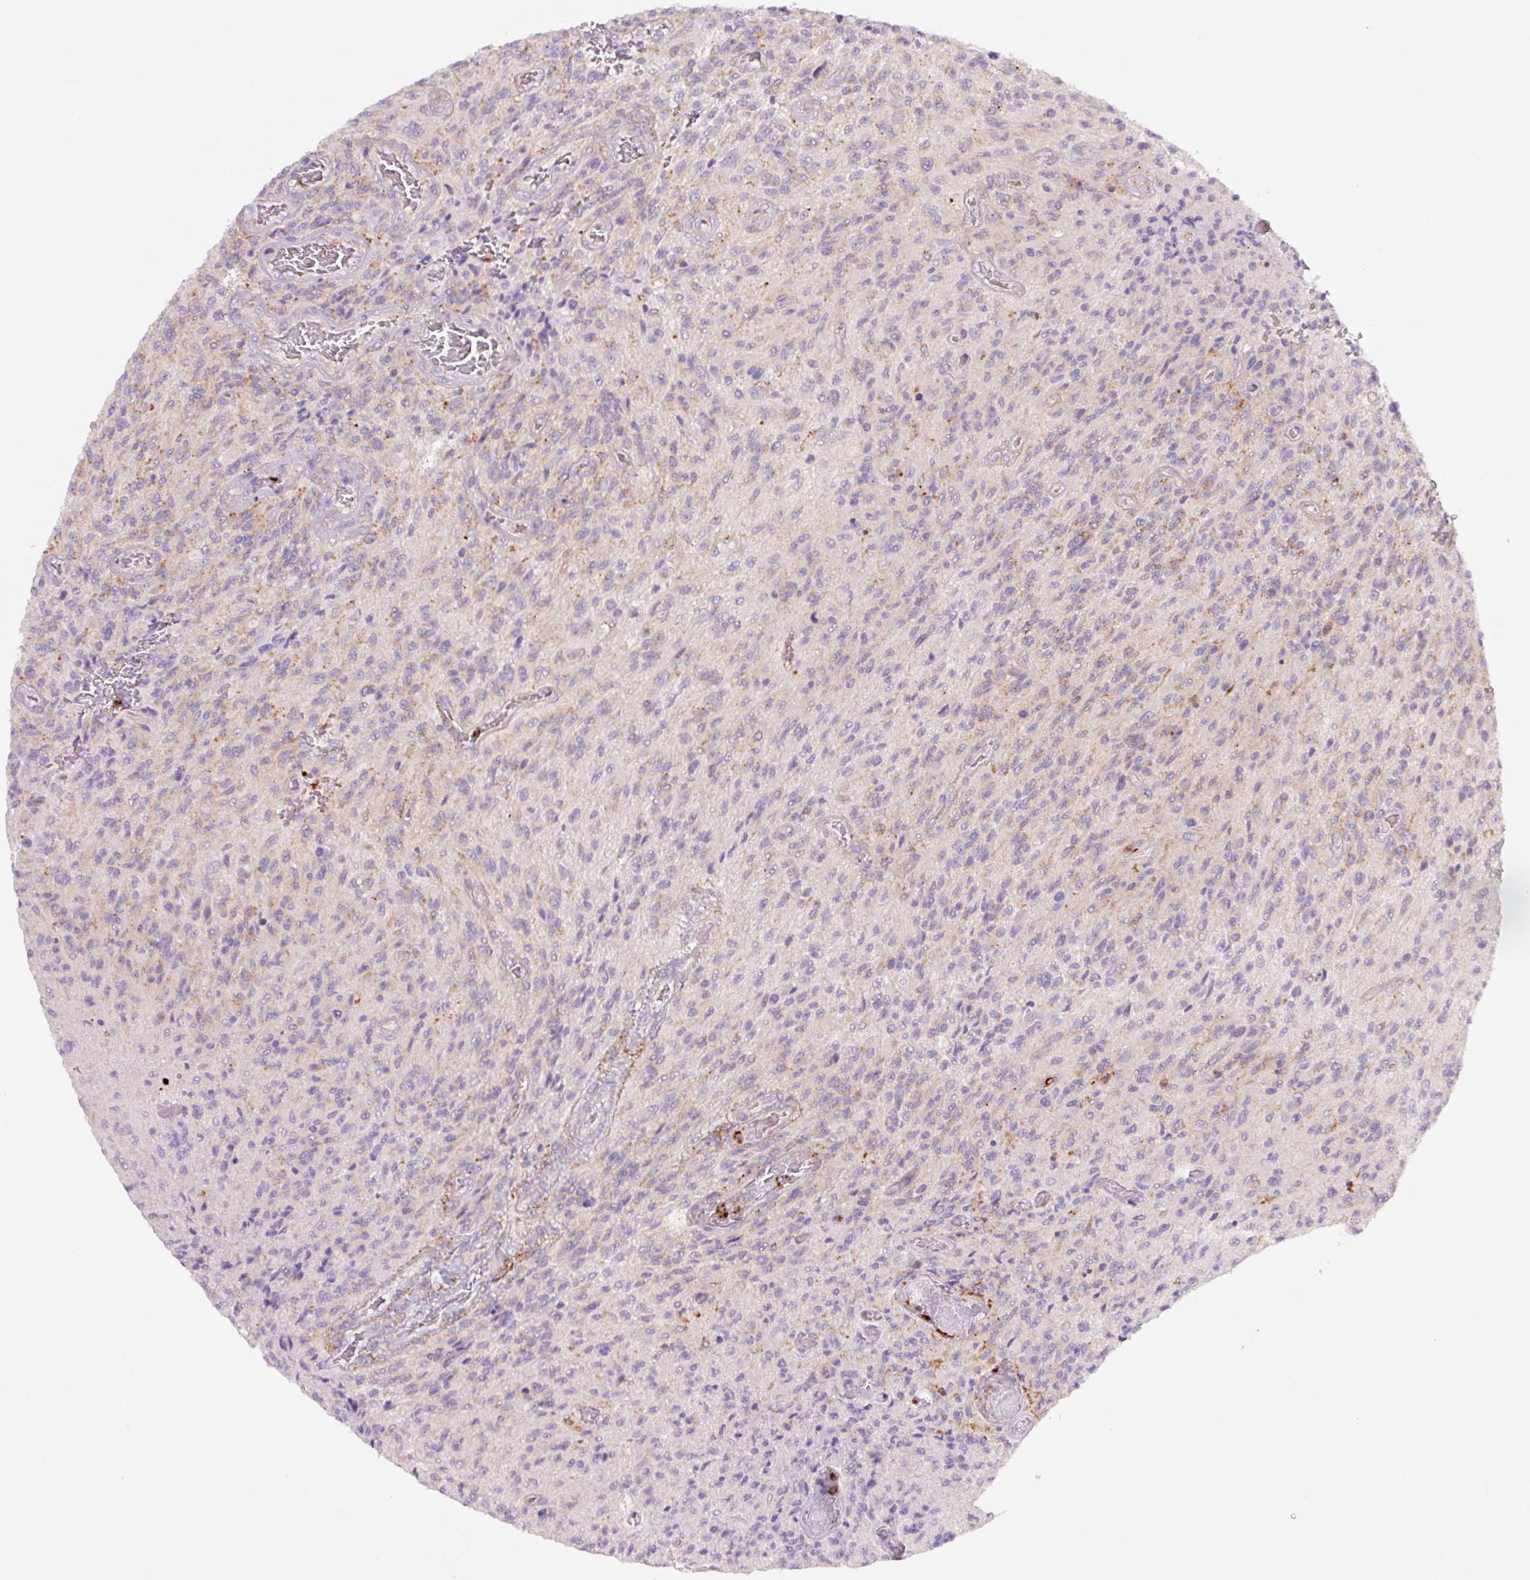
{"staining": {"intensity": "weak", "quantity": "<25%", "location": "cytoplasmic/membranous"}, "tissue": "glioma", "cell_type": "Tumor cells", "image_type": "cancer", "snomed": [{"axis": "morphology", "description": "Normal tissue, NOS"}, {"axis": "morphology", "description": "Glioma, malignant, High grade"}, {"axis": "topography", "description": "Cerebral cortex"}], "caption": "Tumor cells show no significant protein expression in glioma. (DAB (3,3'-diaminobenzidine) immunohistochemistry with hematoxylin counter stain).", "gene": "SH2D6", "patient": {"sex": "male", "age": 56}}